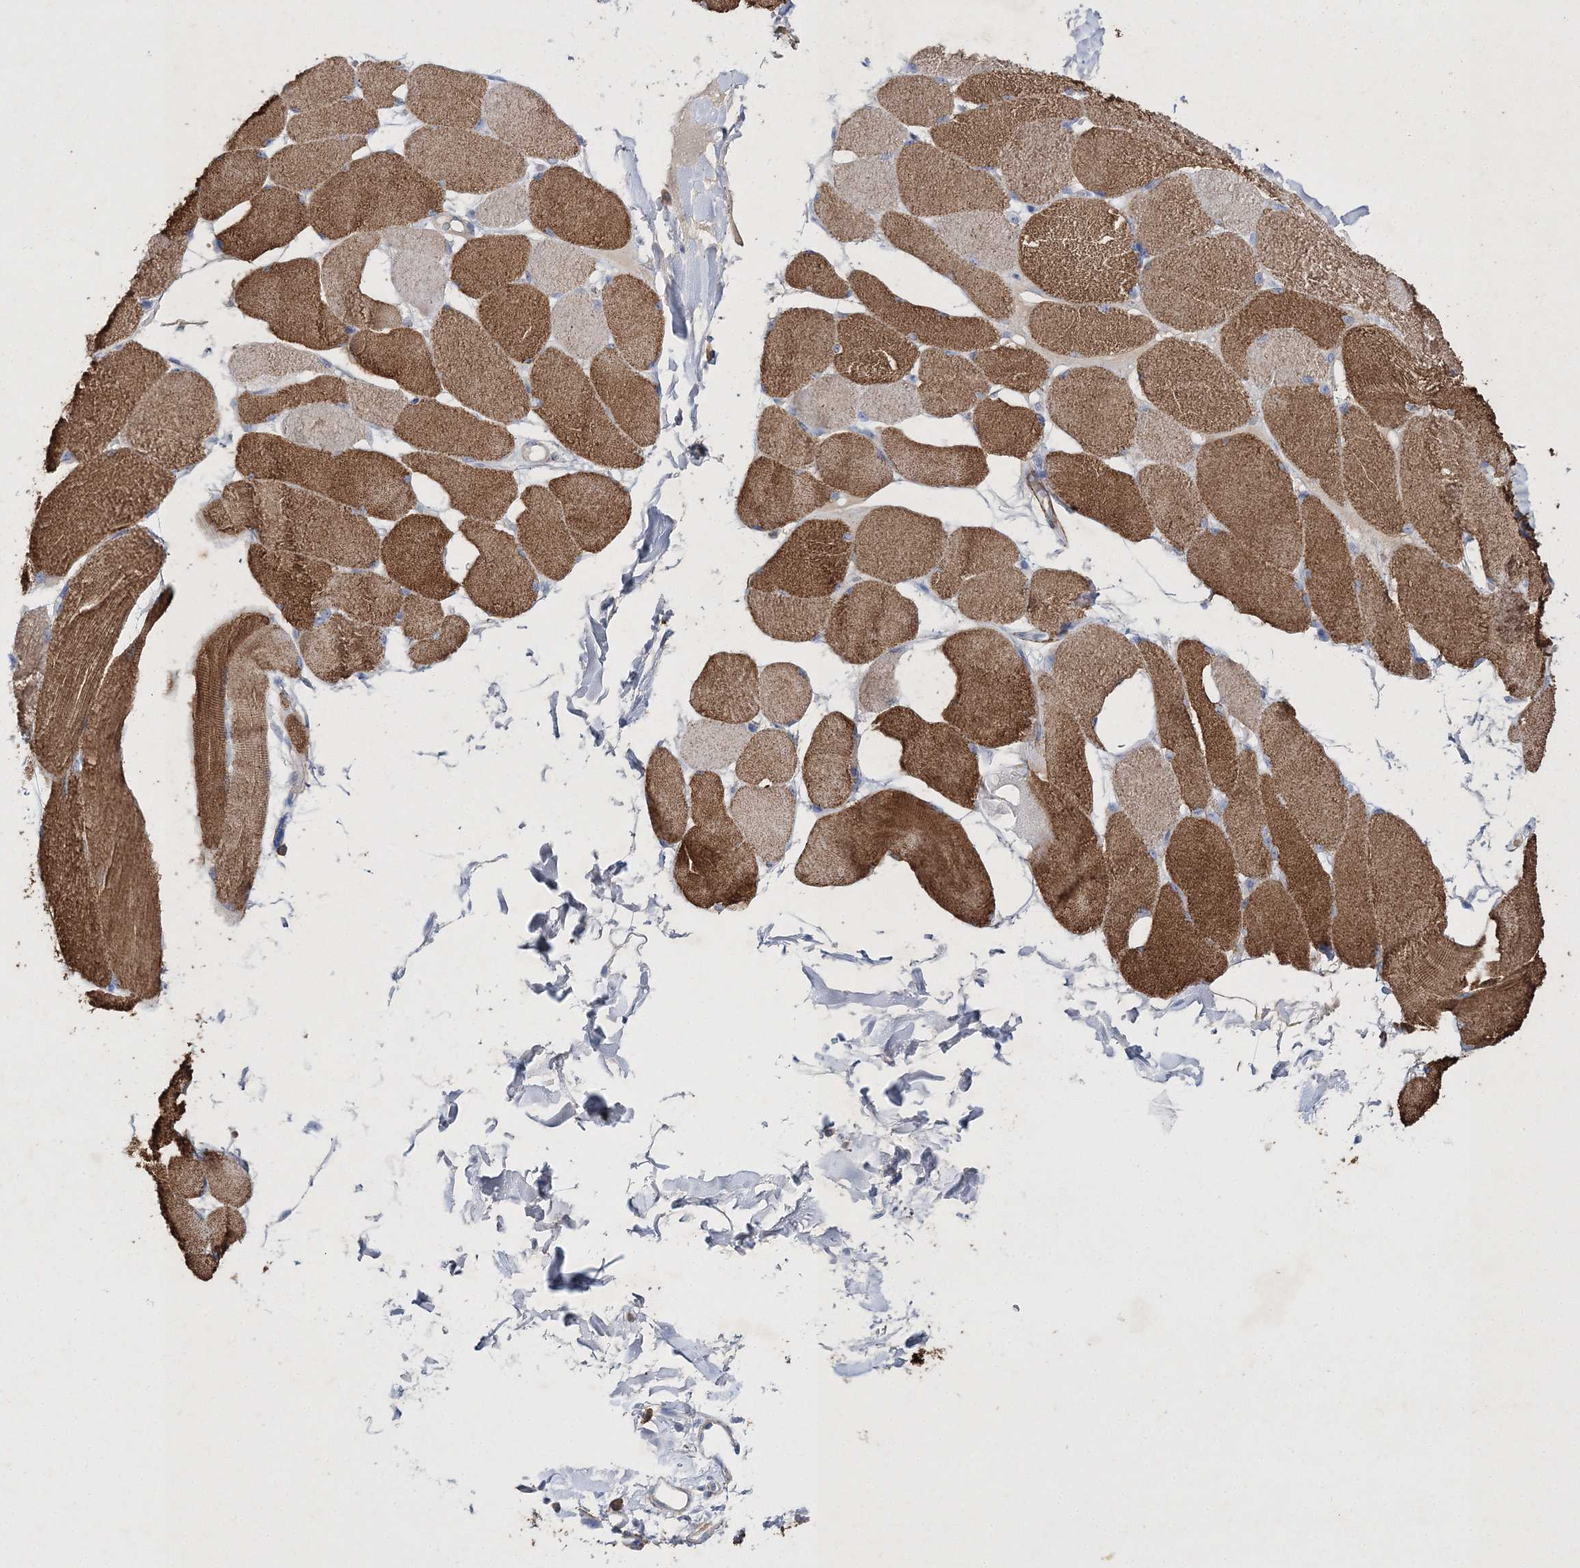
{"staining": {"intensity": "moderate", "quantity": "25%-75%", "location": "cytoplasmic/membranous"}, "tissue": "skeletal muscle", "cell_type": "Myocytes", "image_type": "normal", "snomed": [{"axis": "morphology", "description": "Normal tissue, NOS"}, {"axis": "topography", "description": "Skin"}, {"axis": "topography", "description": "Skeletal muscle"}], "caption": "This micrograph exhibits immunohistochemistry staining of benign human skeletal muscle, with medium moderate cytoplasmic/membranous staining in about 25%-75% of myocytes.", "gene": "RTN2", "patient": {"sex": "male", "age": 83}}